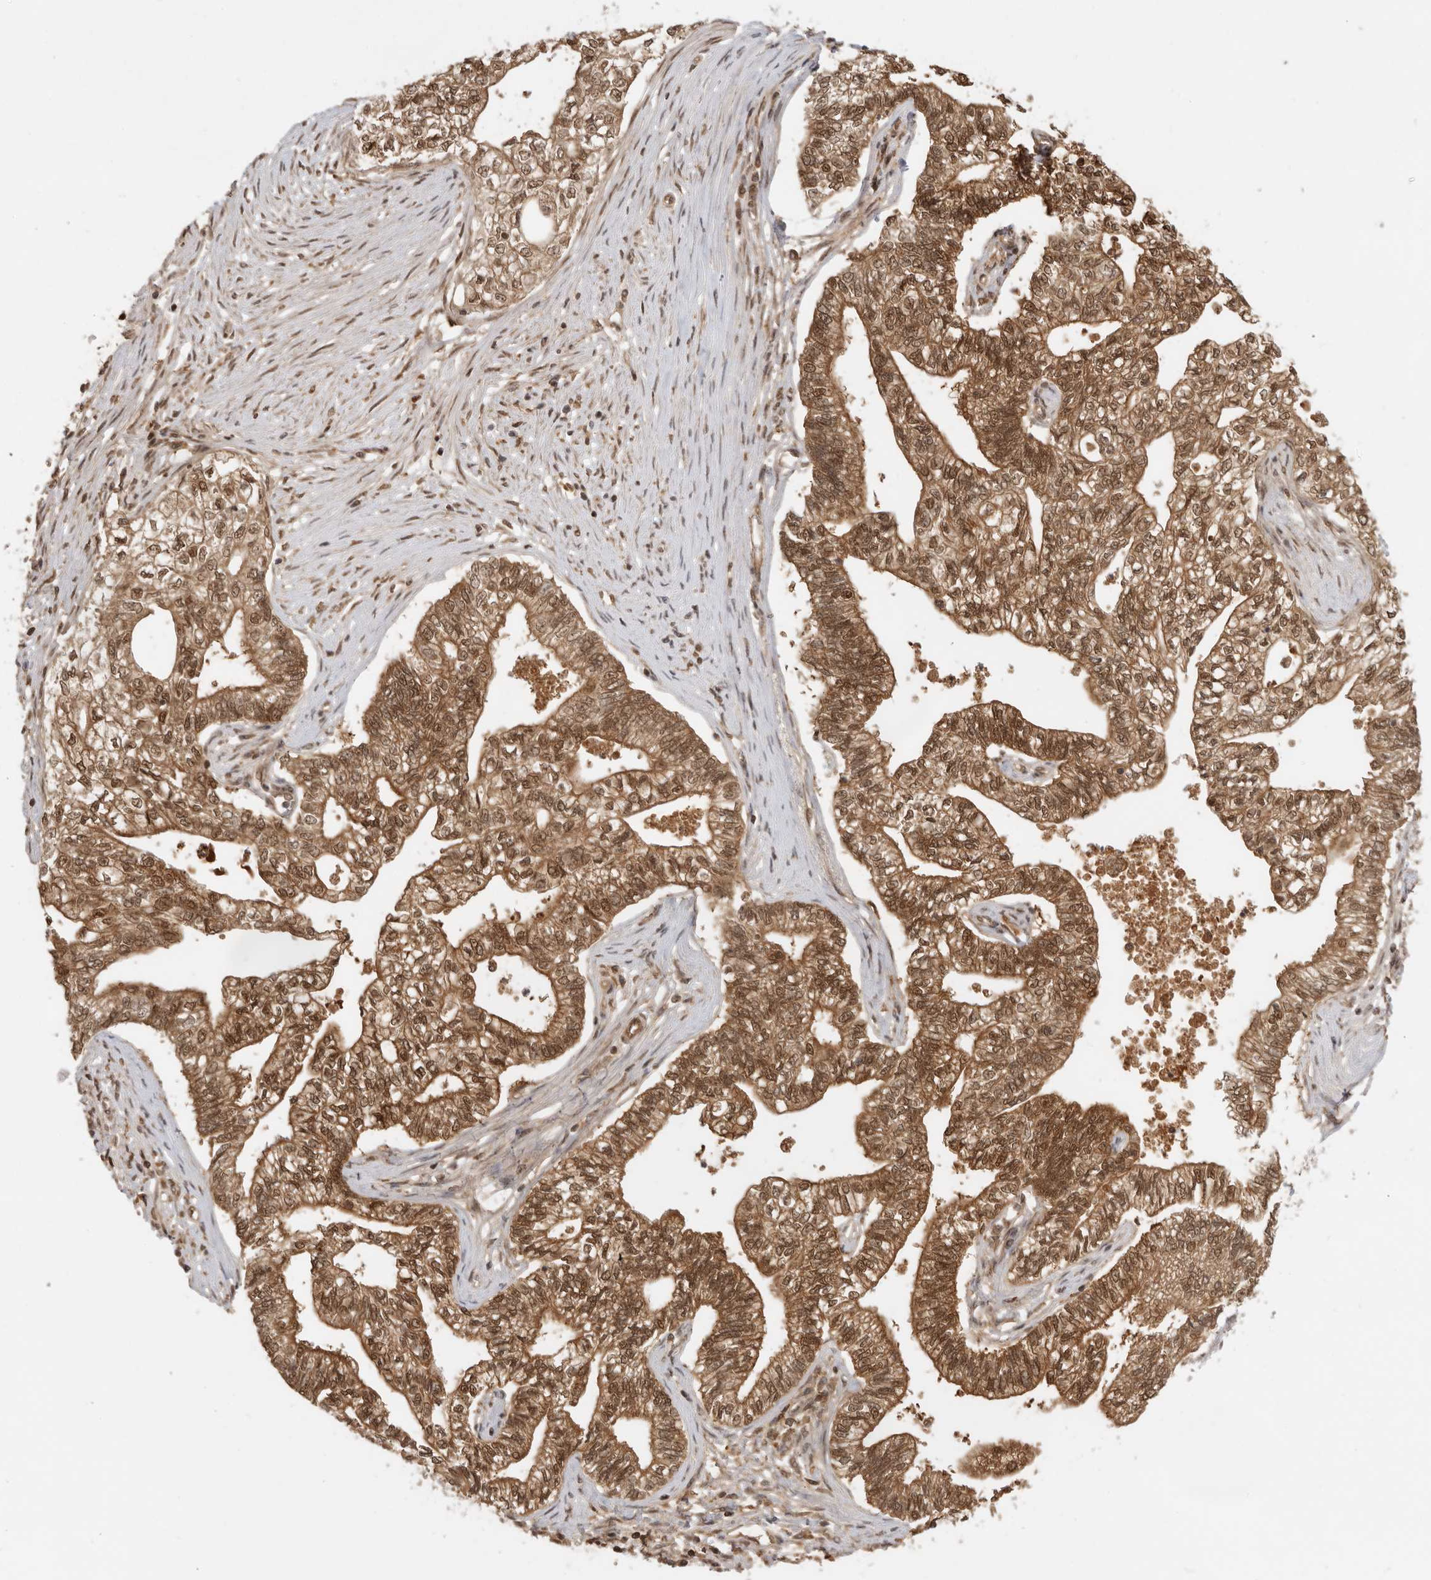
{"staining": {"intensity": "moderate", "quantity": ">75%", "location": "cytoplasmic/membranous,nuclear"}, "tissue": "pancreatic cancer", "cell_type": "Tumor cells", "image_type": "cancer", "snomed": [{"axis": "morphology", "description": "Adenocarcinoma, NOS"}, {"axis": "topography", "description": "Pancreas"}], "caption": "Moderate cytoplasmic/membranous and nuclear protein positivity is present in approximately >75% of tumor cells in pancreatic cancer. The protein is stained brown, and the nuclei are stained in blue (DAB (3,3'-diaminobenzidine) IHC with brightfield microscopy, high magnification).", "gene": "ADPRS", "patient": {"sex": "male", "age": 72}}